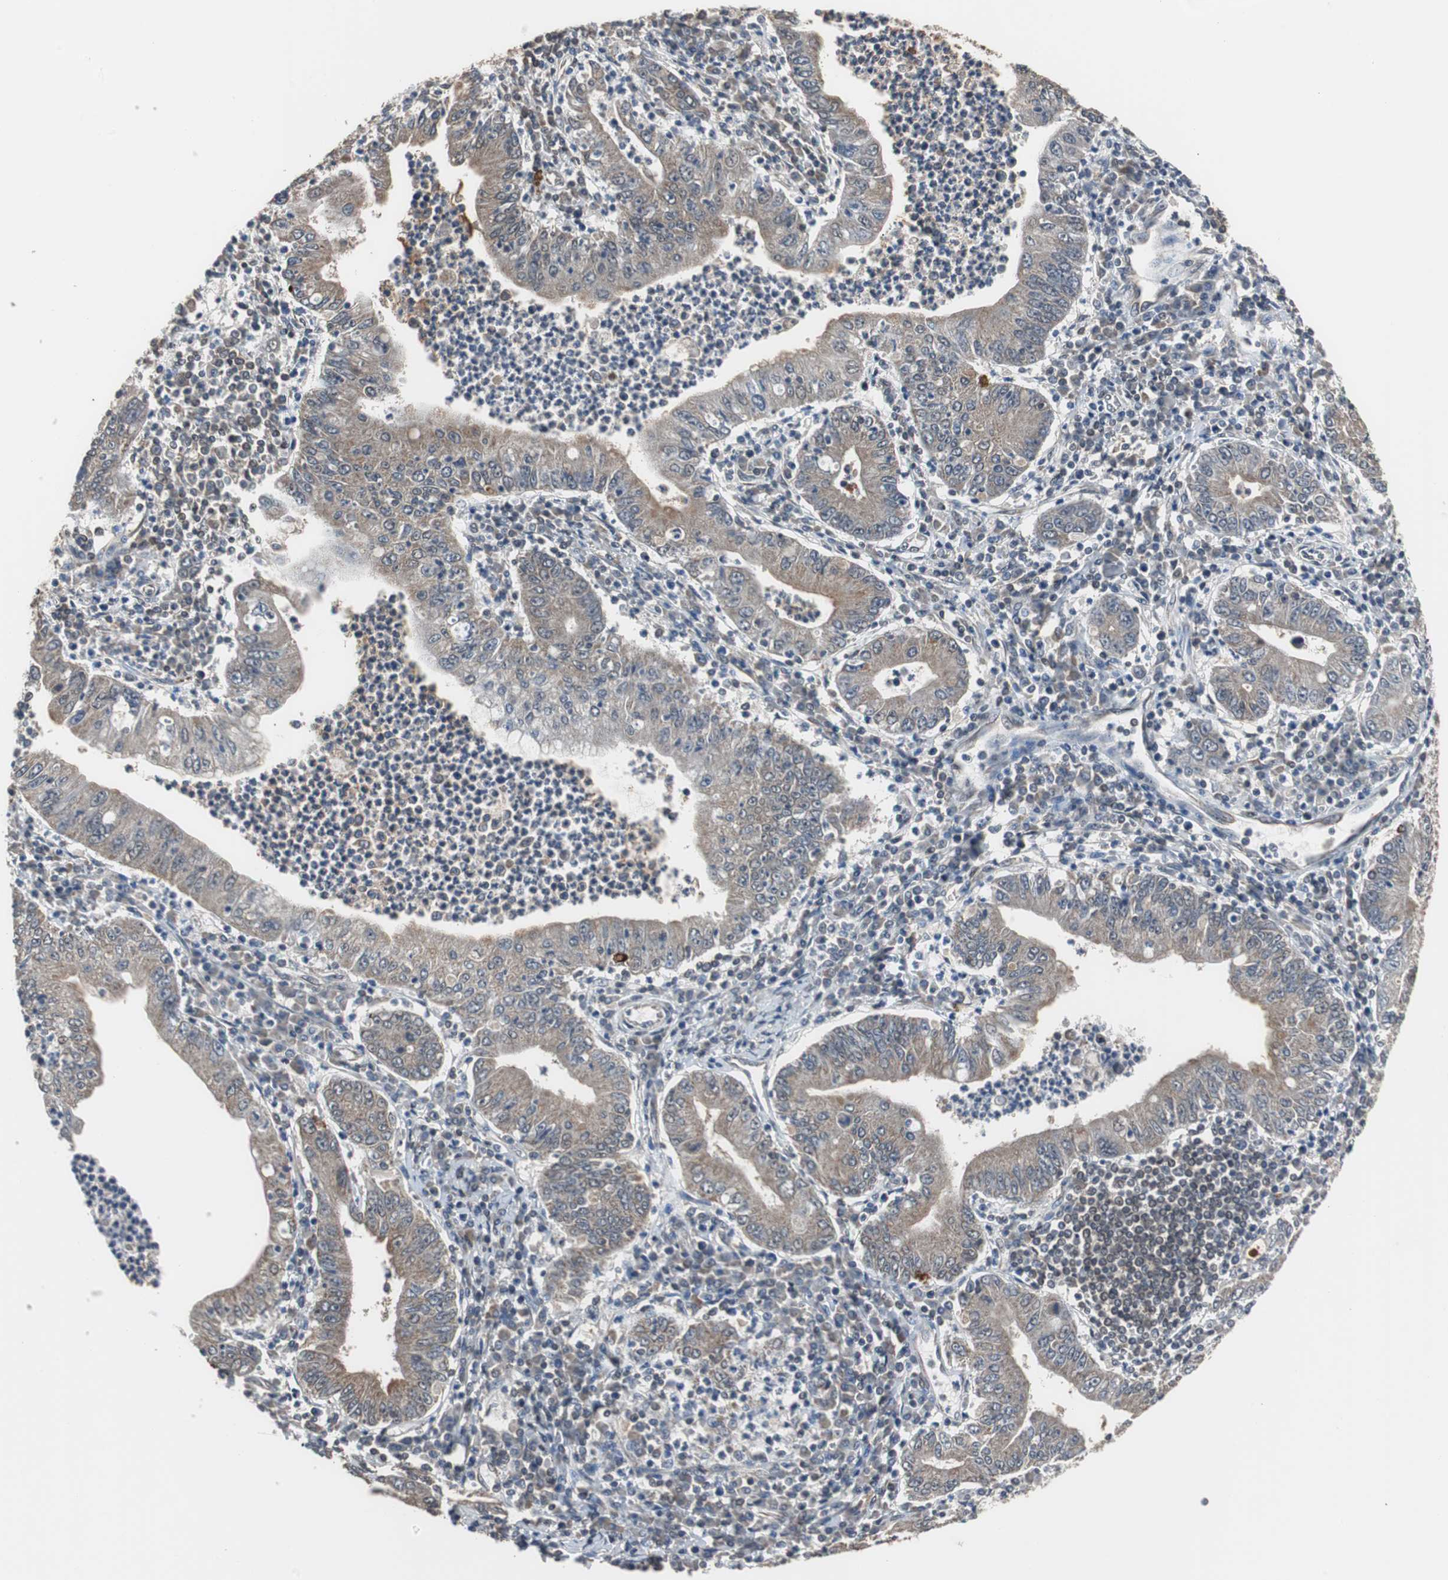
{"staining": {"intensity": "moderate", "quantity": ">75%", "location": "cytoplasmic/membranous"}, "tissue": "stomach cancer", "cell_type": "Tumor cells", "image_type": "cancer", "snomed": [{"axis": "morphology", "description": "Normal tissue, NOS"}, {"axis": "morphology", "description": "Adenocarcinoma, NOS"}, {"axis": "topography", "description": "Esophagus"}, {"axis": "topography", "description": "Stomach, upper"}, {"axis": "topography", "description": "Peripheral nerve tissue"}], "caption": "IHC photomicrograph of neoplastic tissue: adenocarcinoma (stomach) stained using IHC displays medium levels of moderate protein expression localized specifically in the cytoplasmic/membranous of tumor cells, appearing as a cytoplasmic/membranous brown color.", "gene": "ZHX2", "patient": {"sex": "male", "age": 62}}